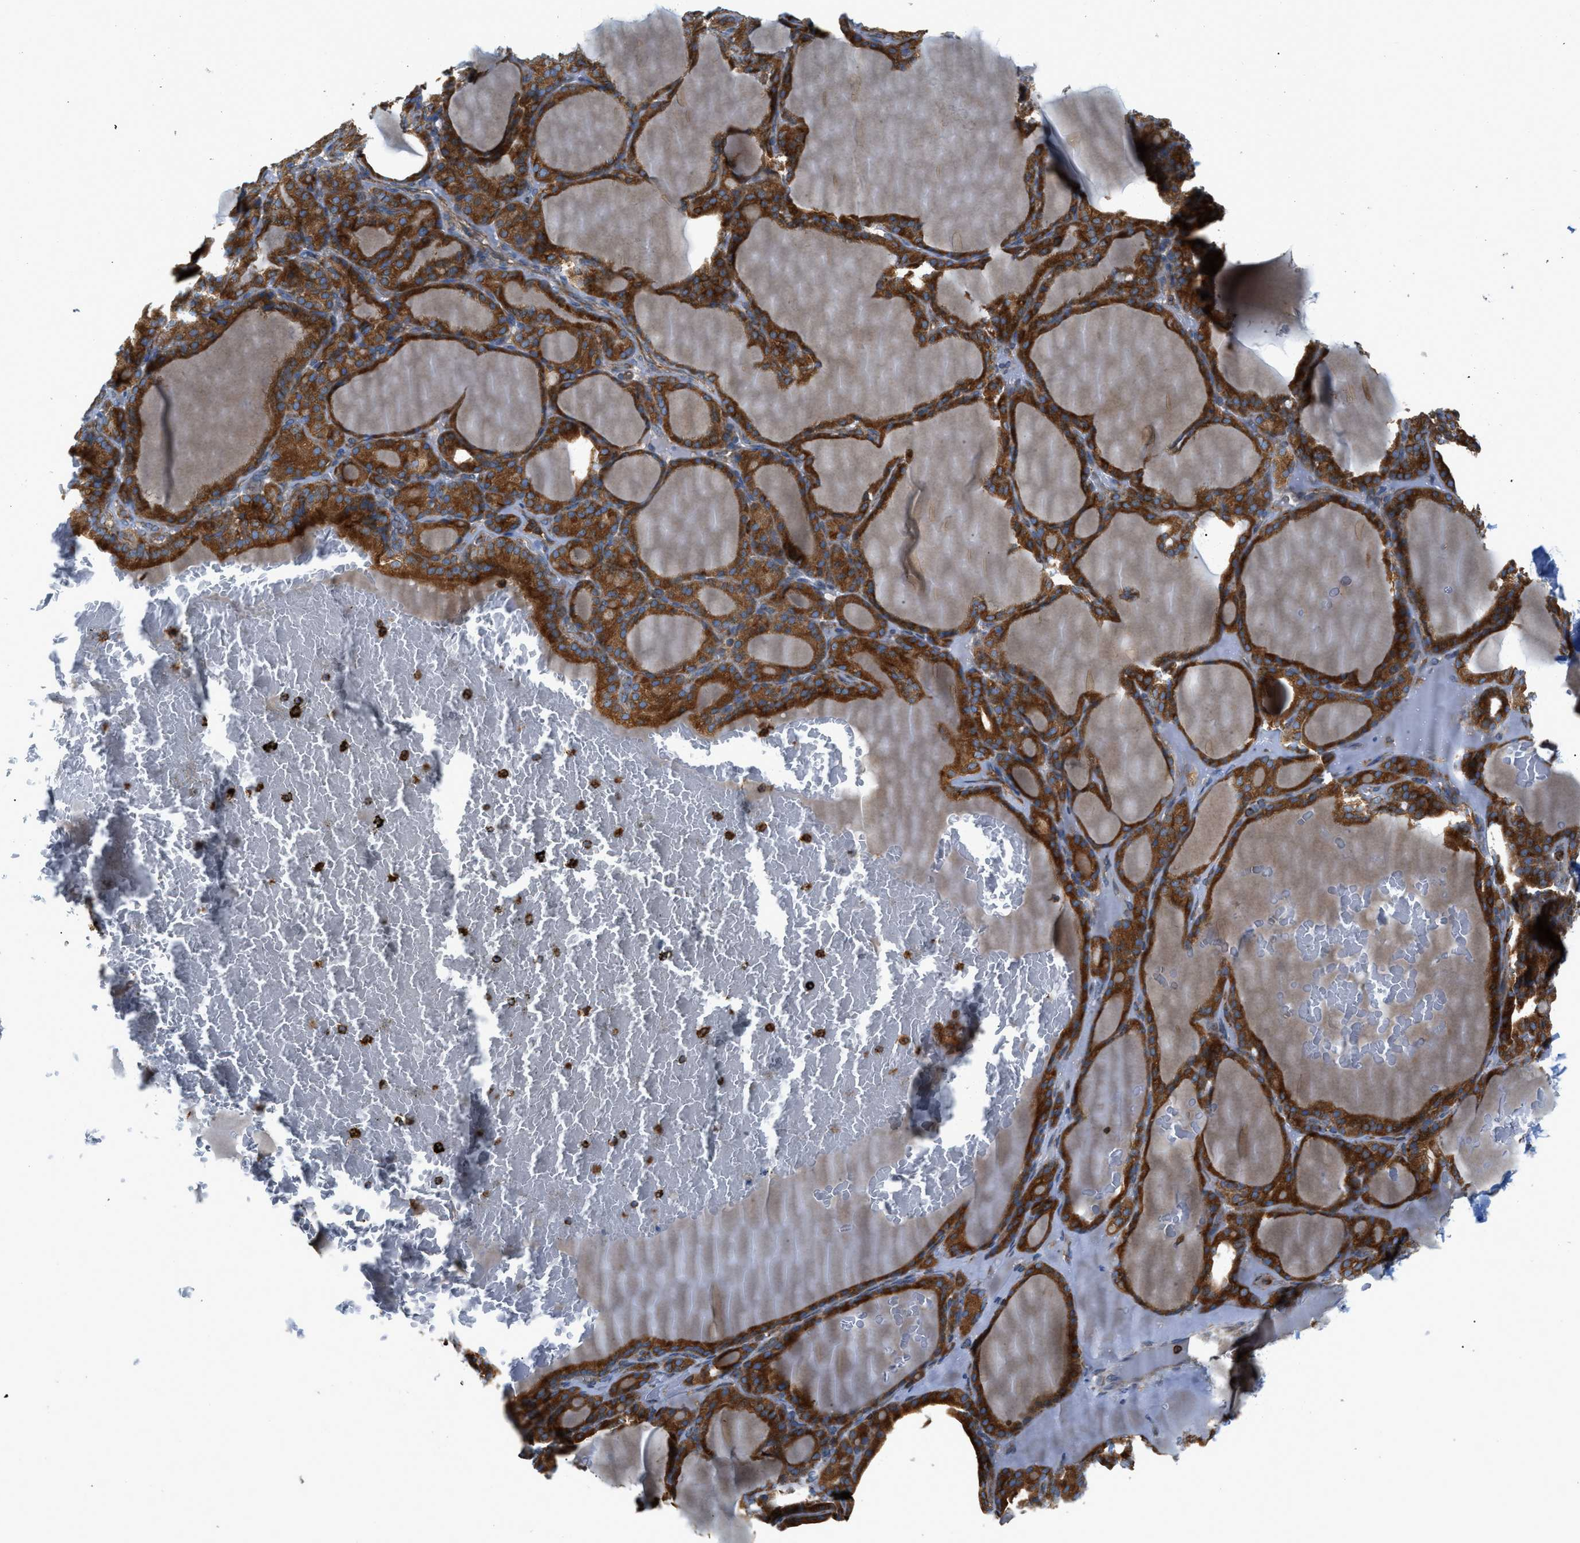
{"staining": {"intensity": "strong", "quantity": ">75%", "location": "cytoplasmic/membranous"}, "tissue": "thyroid gland", "cell_type": "Glandular cells", "image_type": "normal", "snomed": [{"axis": "morphology", "description": "Normal tissue, NOS"}, {"axis": "topography", "description": "Thyroid gland"}], "caption": "High-magnification brightfield microscopy of benign thyroid gland stained with DAB (3,3'-diaminobenzidine) (brown) and counterstained with hematoxylin (blue). glandular cells exhibit strong cytoplasmic/membranous expression is seen in approximately>75% of cells. (Brightfield microscopy of DAB IHC at high magnification).", "gene": "GPAT4", "patient": {"sex": "female", "age": 28}}